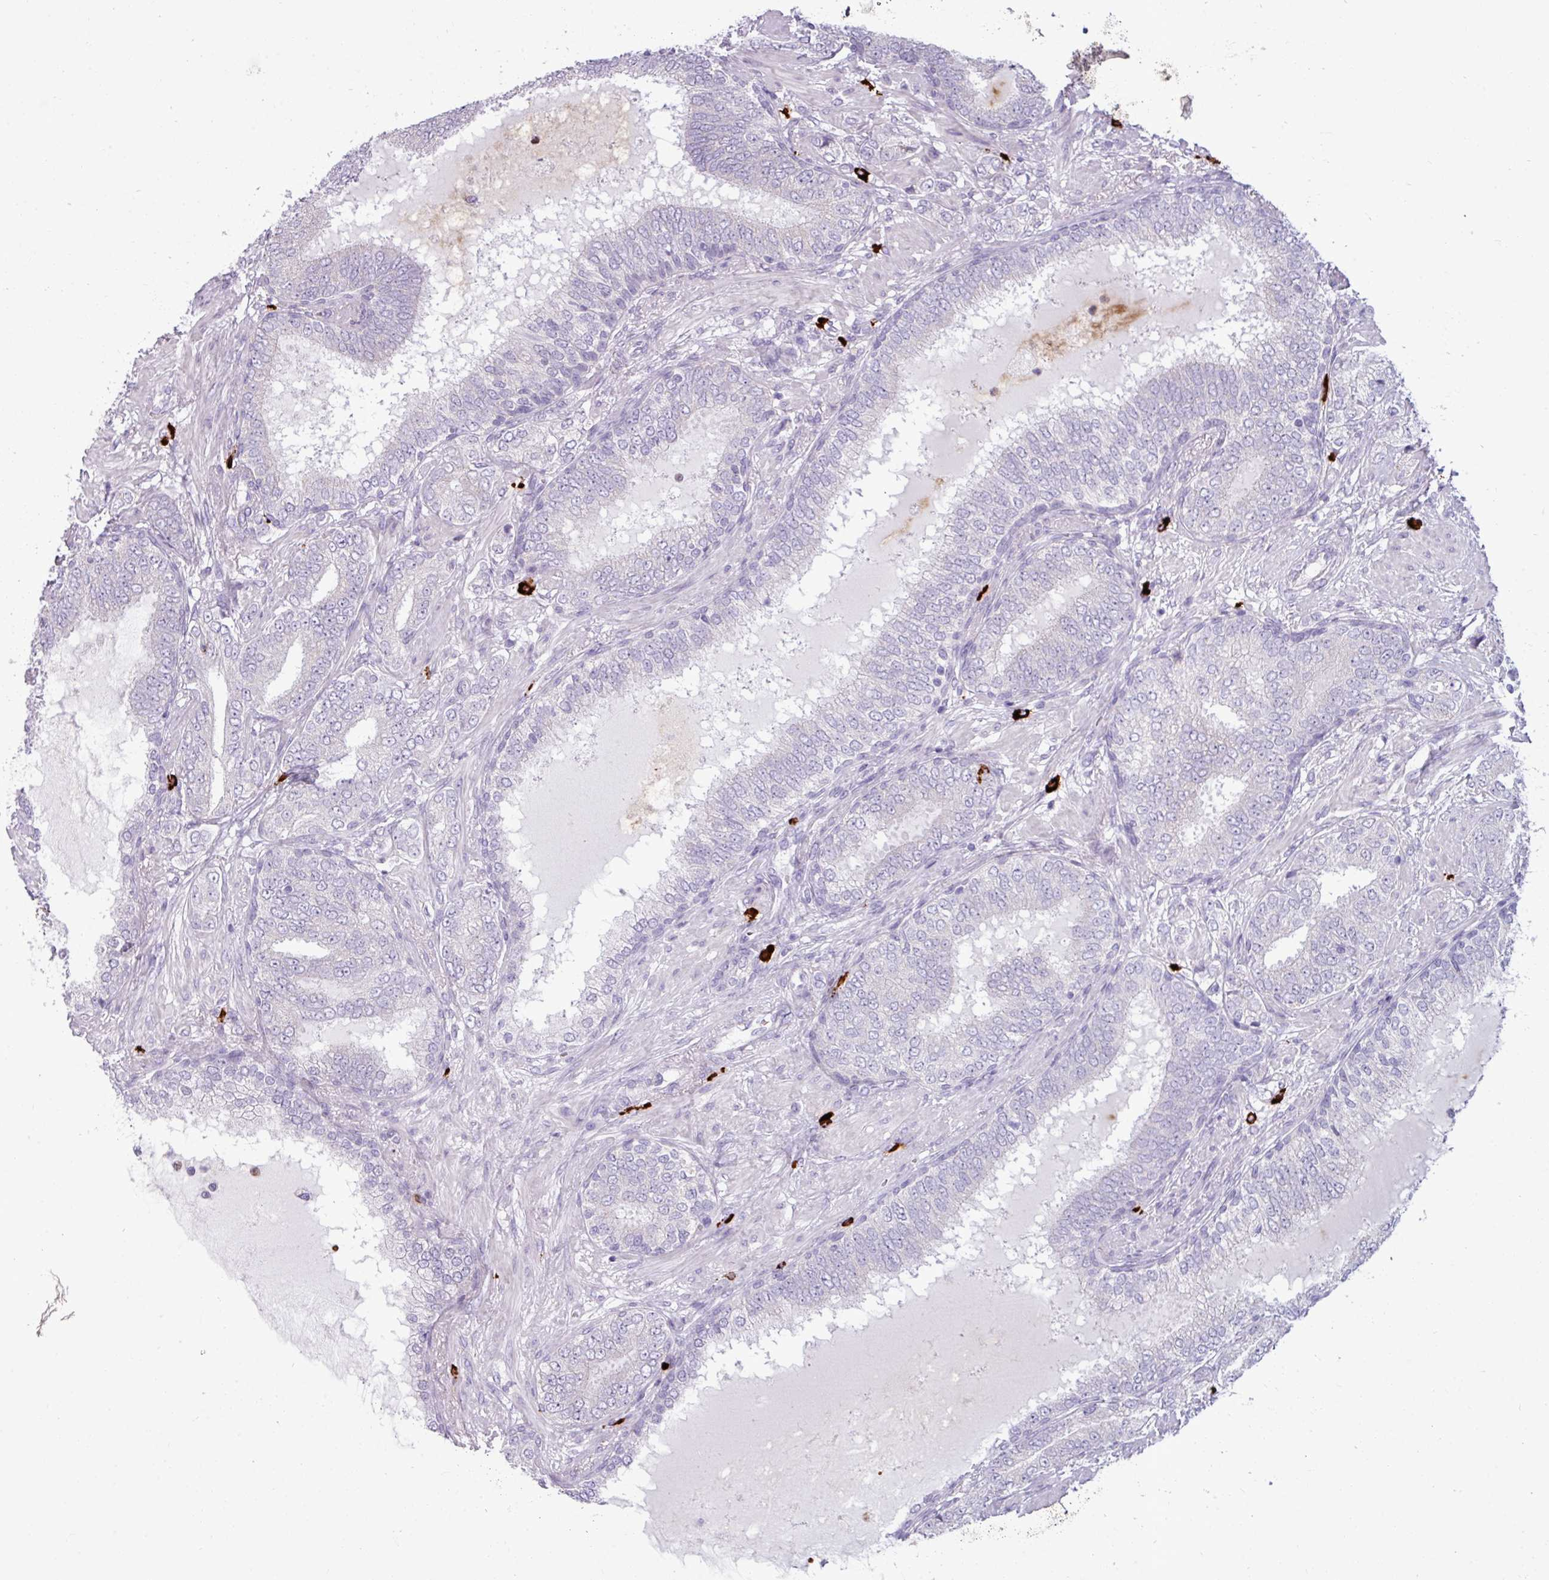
{"staining": {"intensity": "negative", "quantity": "none", "location": "none"}, "tissue": "prostate cancer", "cell_type": "Tumor cells", "image_type": "cancer", "snomed": [{"axis": "morphology", "description": "Adenocarcinoma, High grade"}, {"axis": "topography", "description": "Prostate"}], "caption": "Histopathology image shows no protein staining in tumor cells of prostate cancer (high-grade adenocarcinoma) tissue.", "gene": "TRIM39", "patient": {"sex": "male", "age": 72}}